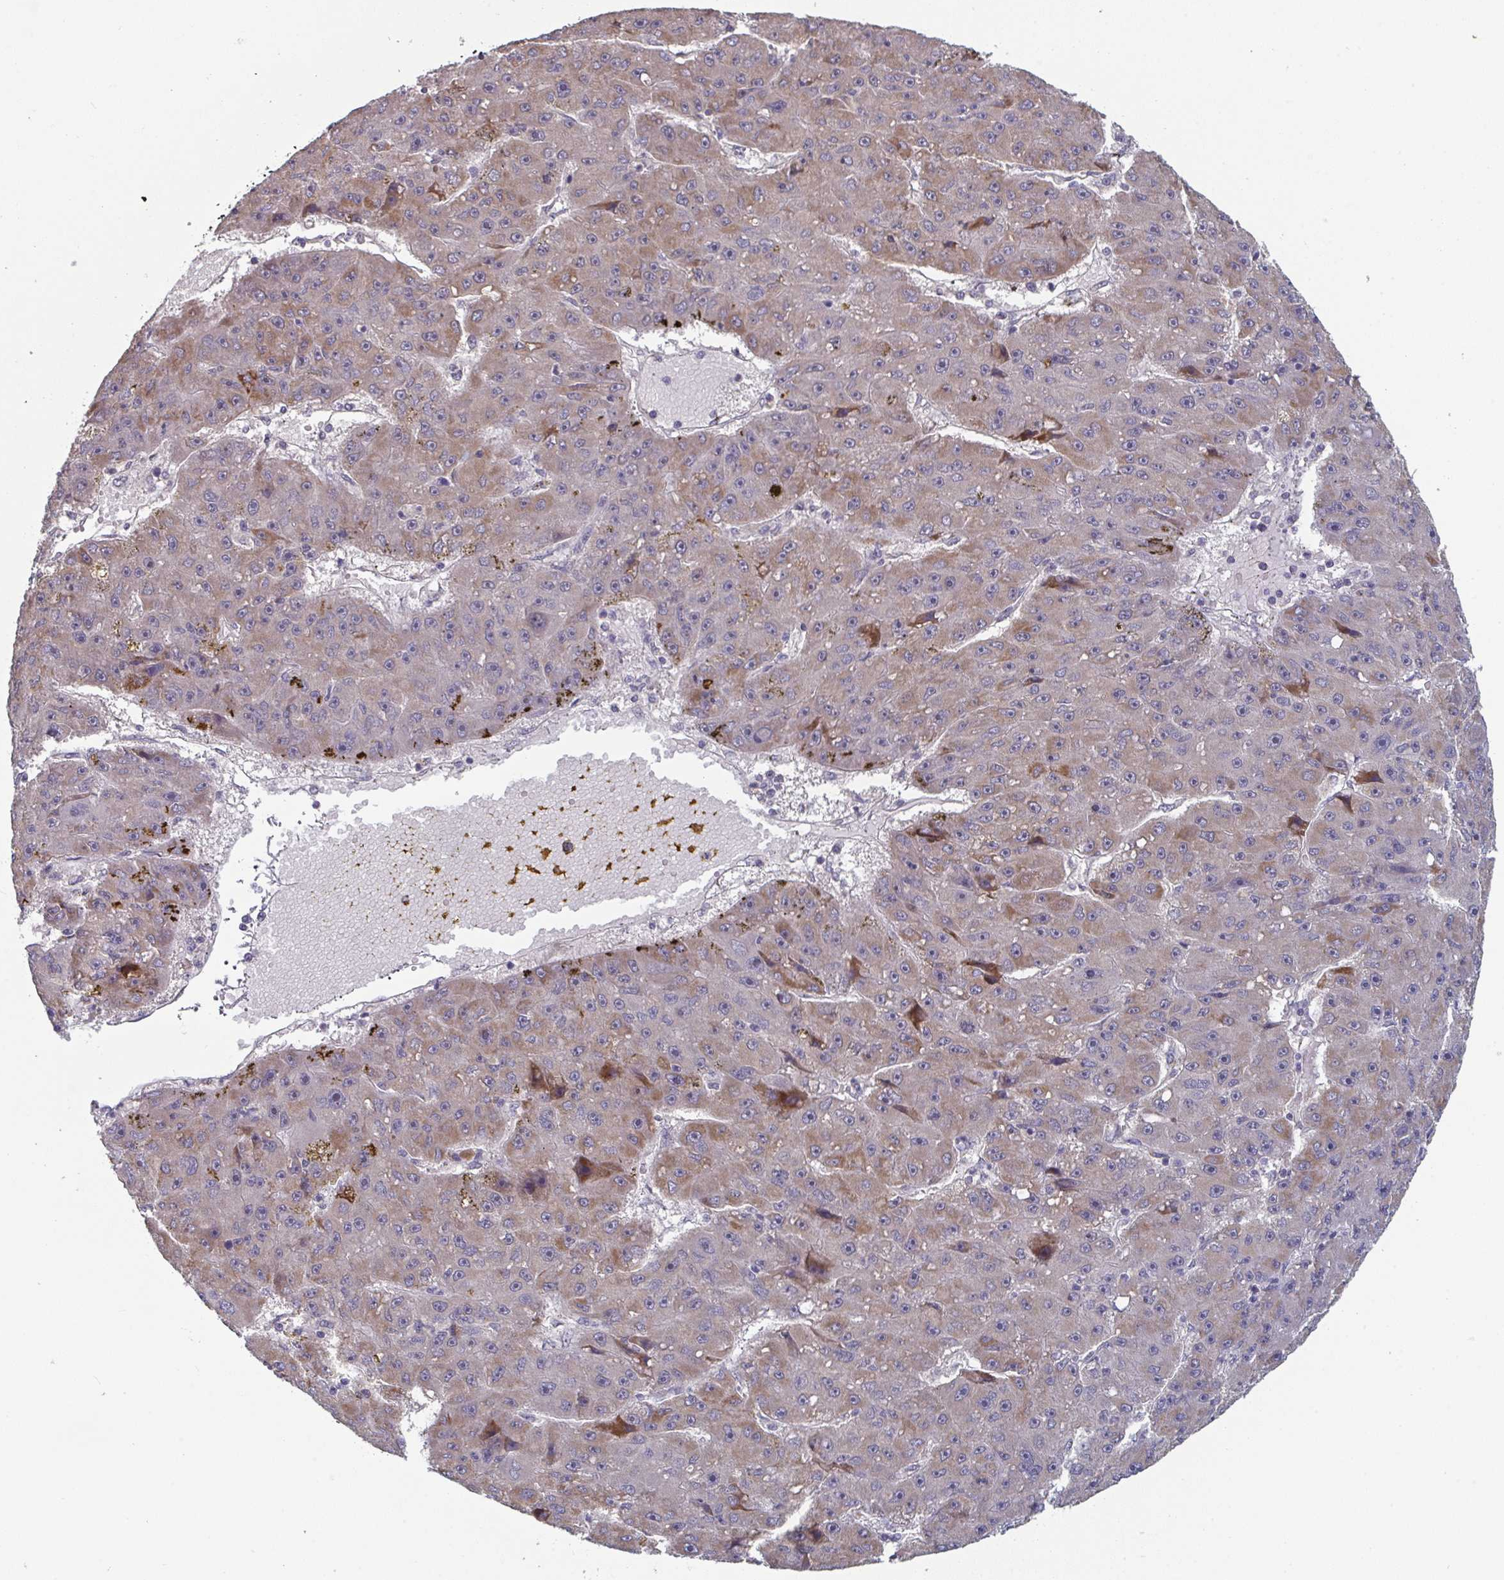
{"staining": {"intensity": "strong", "quantity": "<25%", "location": "cytoplasmic/membranous"}, "tissue": "liver cancer", "cell_type": "Tumor cells", "image_type": "cancer", "snomed": [{"axis": "morphology", "description": "Carcinoma, Hepatocellular, NOS"}, {"axis": "topography", "description": "Liver"}], "caption": "Strong cytoplasmic/membranous expression is appreciated in about <25% of tumor cells in liver cancer.", "gene": "LIX1", "patient": {"sex": "male", "age": 67}}